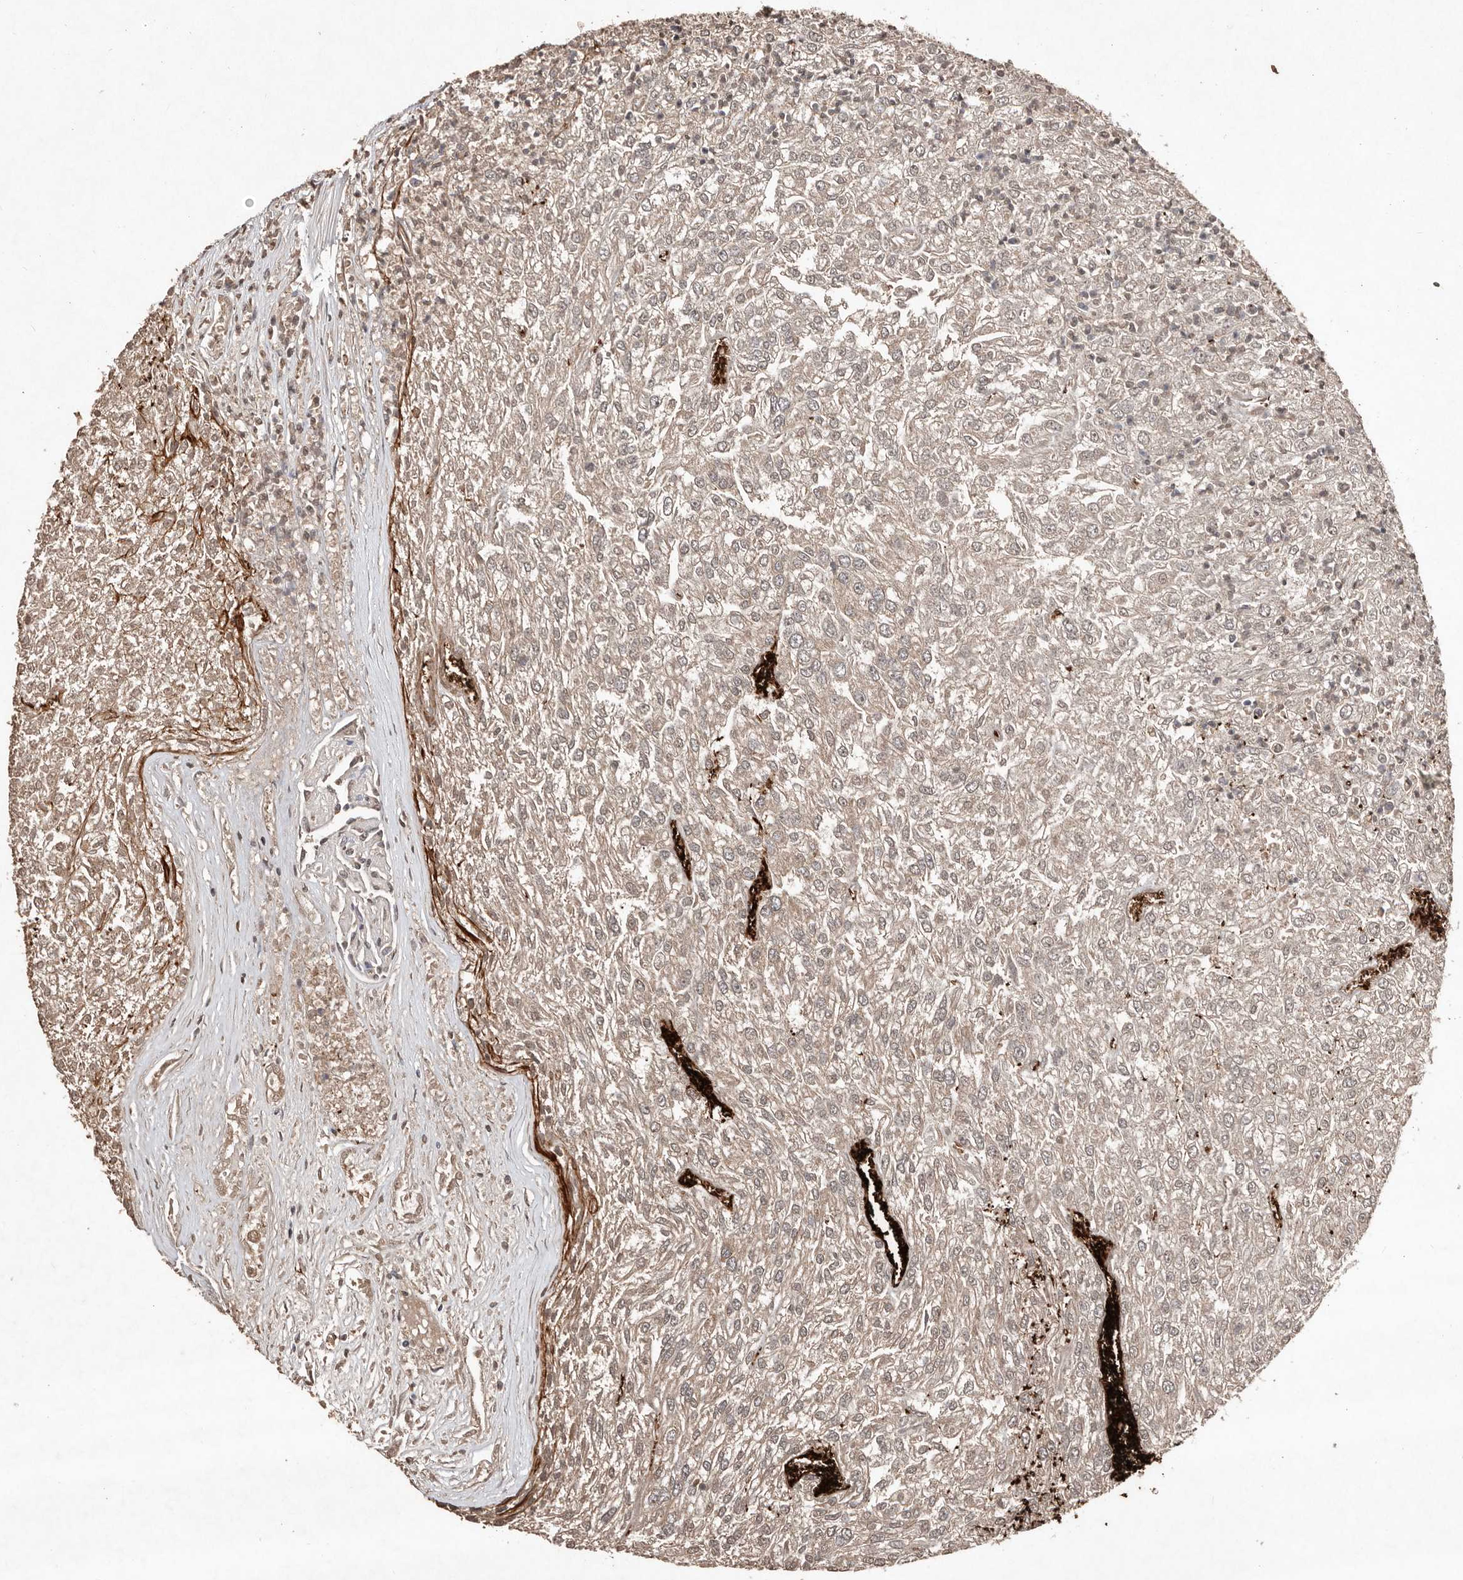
{"staining": {"intensity": "weak", "quantity": ">75%", "location": "cytoplasmic/membranous"}, "tissue": "renal cancer", "cell_type": "Tumor cells", "image_type": "cancer", "snomed": [{"axis": "morphology", "description": "Adenocarcinoma, NOS"}, {"axis": "topography", "description": "Kidney"}], "caption": "Brown immunohistochemical staining in human renal adenocarcinoma displays weak cytoplasmic/membranous positivity in approximately >75% of tumor cells.", "gene": "DIP2C", "patient": {"sex": "female", "age": 54}}